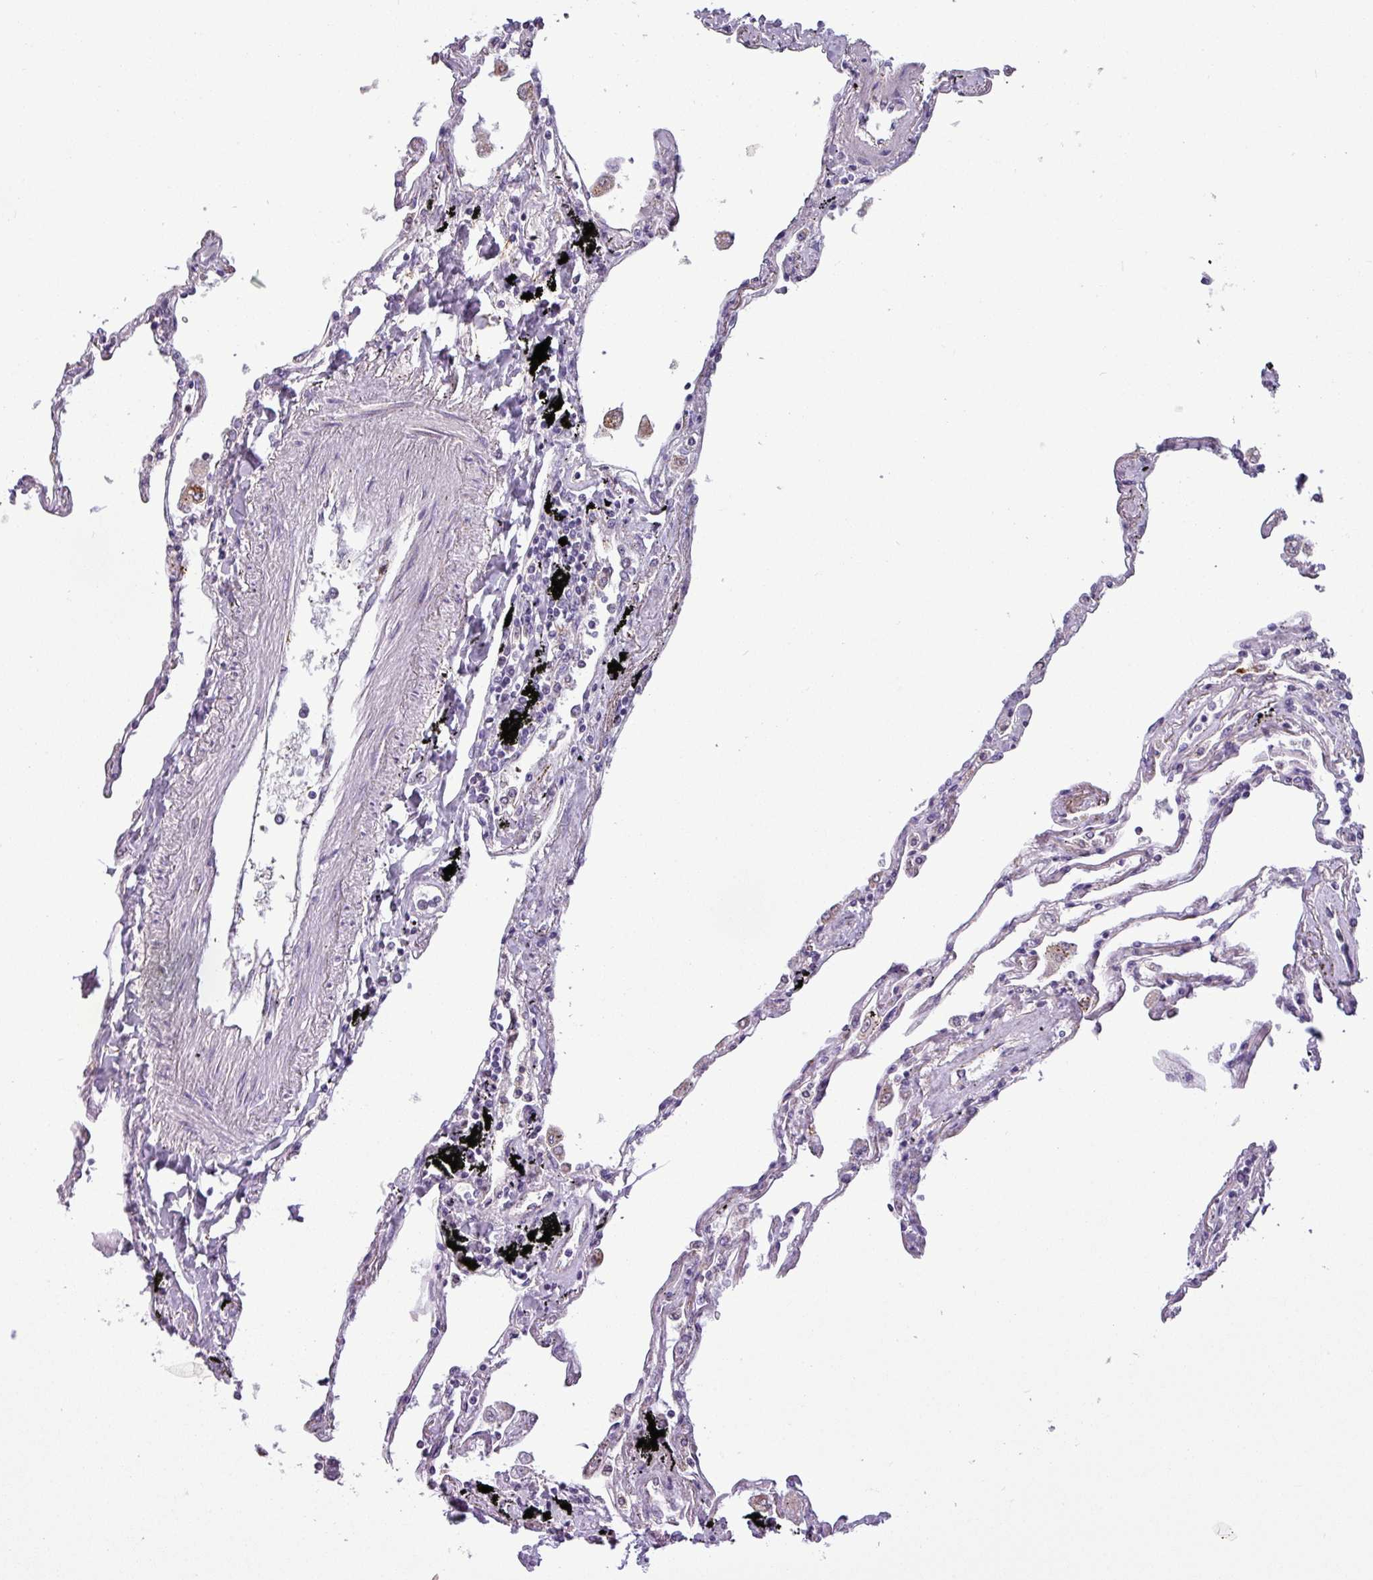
{"staining": {"intensity": "weak", "quantity": "25%-75%", "location": "cytoplasmic/membranous"}, "tissue": "lung", "cell_type": "Alveolar cells", "image_type": "normal", "snomed": [{"axis": "morphology", "description": "Normal tissue, NOS"}, {"axis": "topography", "description": "Lung"}], "caption": "Protein expression analysis of normal human lung reveals weak cytoplasmic/membranous staining in approximately 25%-75% of alveolar cells.", "gene": "ZNF667", "patient": {"sex": "female", "age": 67}}